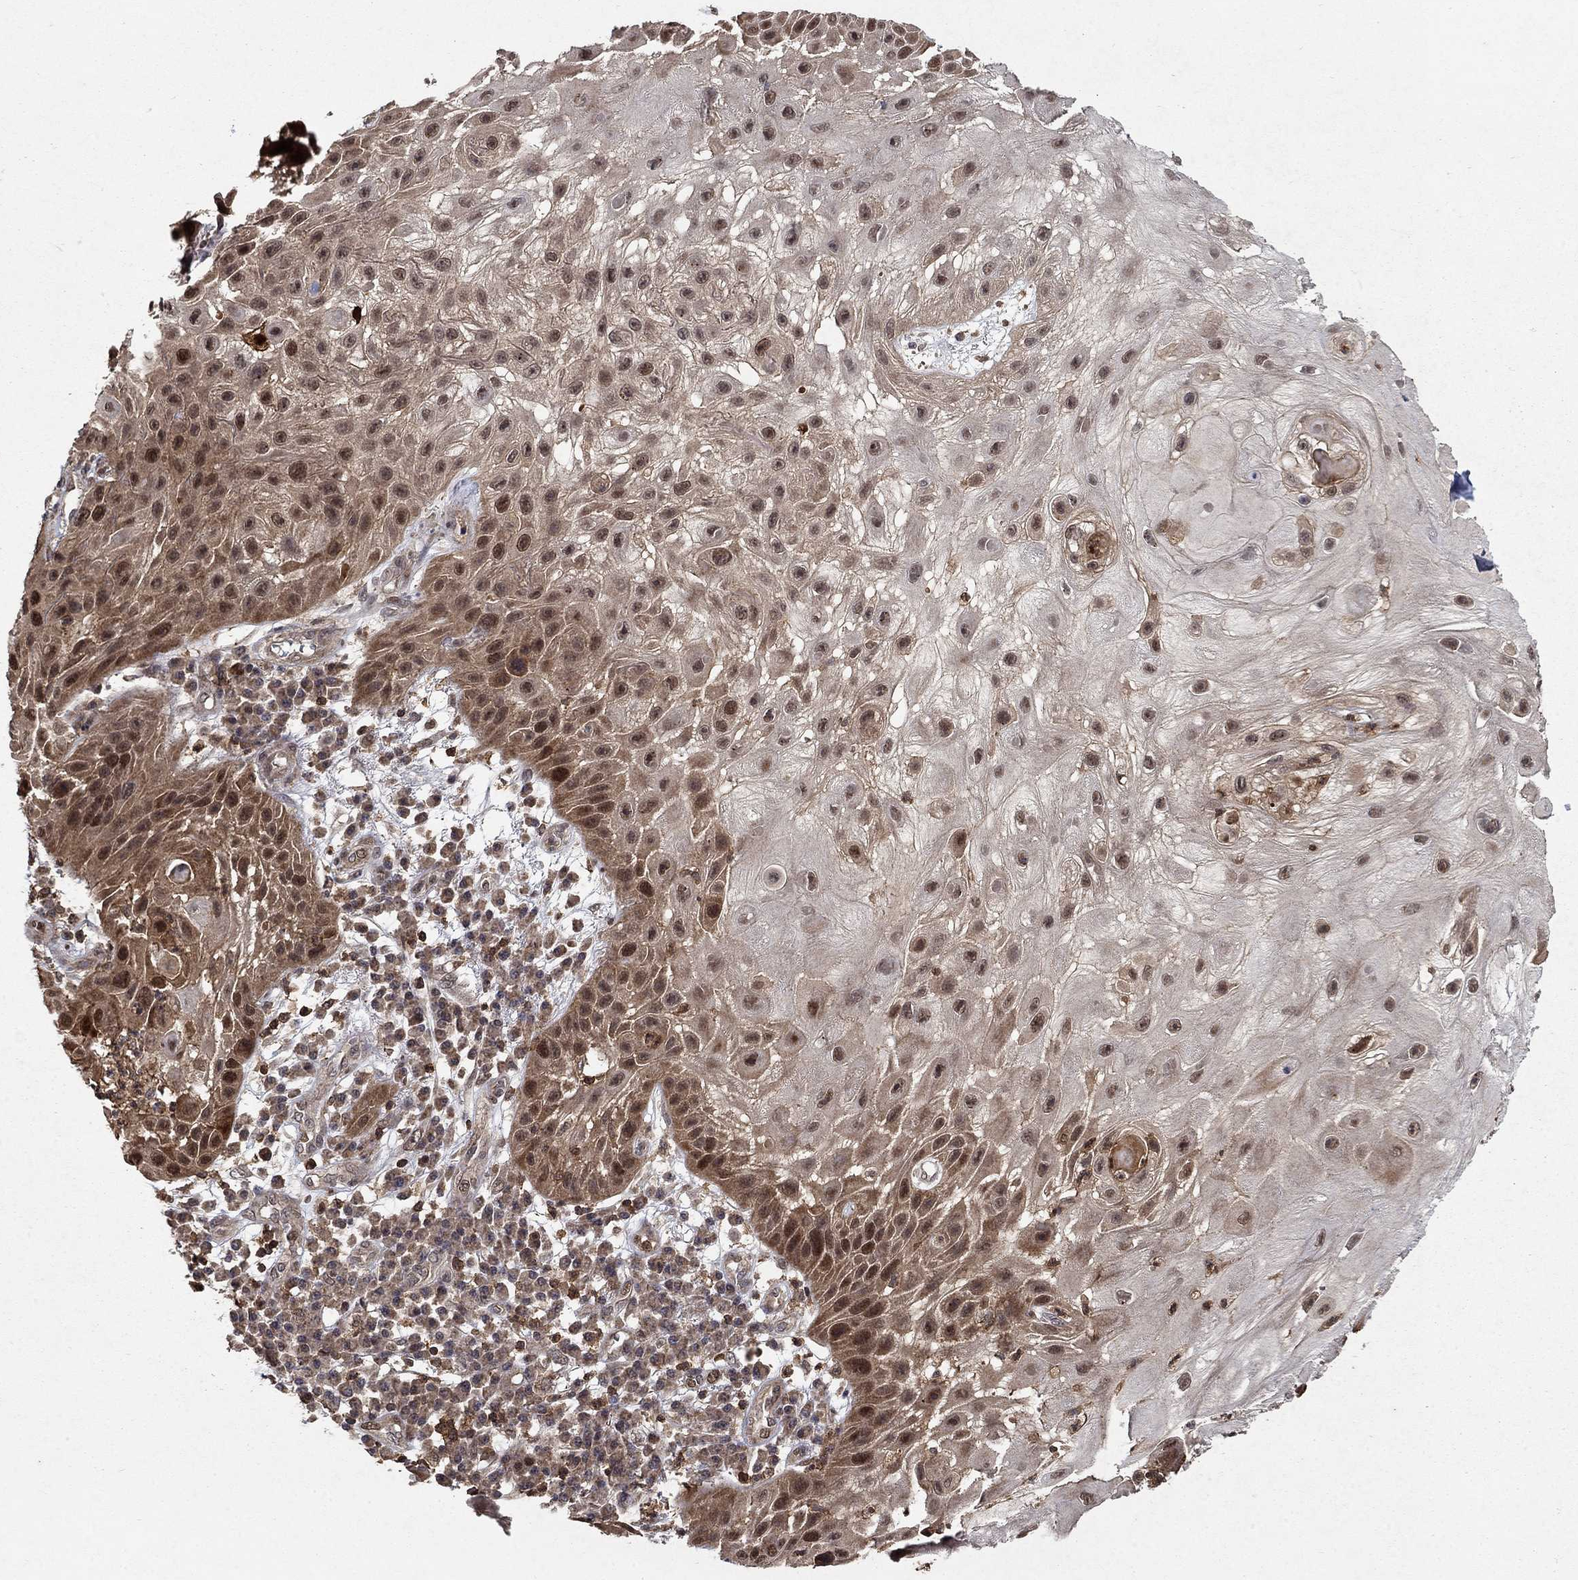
{"staining": {"intensity": "moderate", "quantity": "25%-75%", "location": "cytoplasmic/membranous,nuclear"}, "tissue": "skin cancer", "cell_type": "Tumor cells", "image_type": "cancer", "snomed": [{"axis": "morphology", "description": "Normal tissue, NOS"}, {"axis": "morphology", "description": "Squamous cell carcinoma, NOS"}, {"axis": "topography", "description": "Skin"}], "caption": "DAB immunohistochemical staining of skin cancer (squamous cell carcinoma) reveals moderate cytoplasmic/membranous and nuclear protein expression in approximately 25%-75% of tumor cells.", "gene": "CCDC66", "patient": {"sex": "male", "age": 79}}